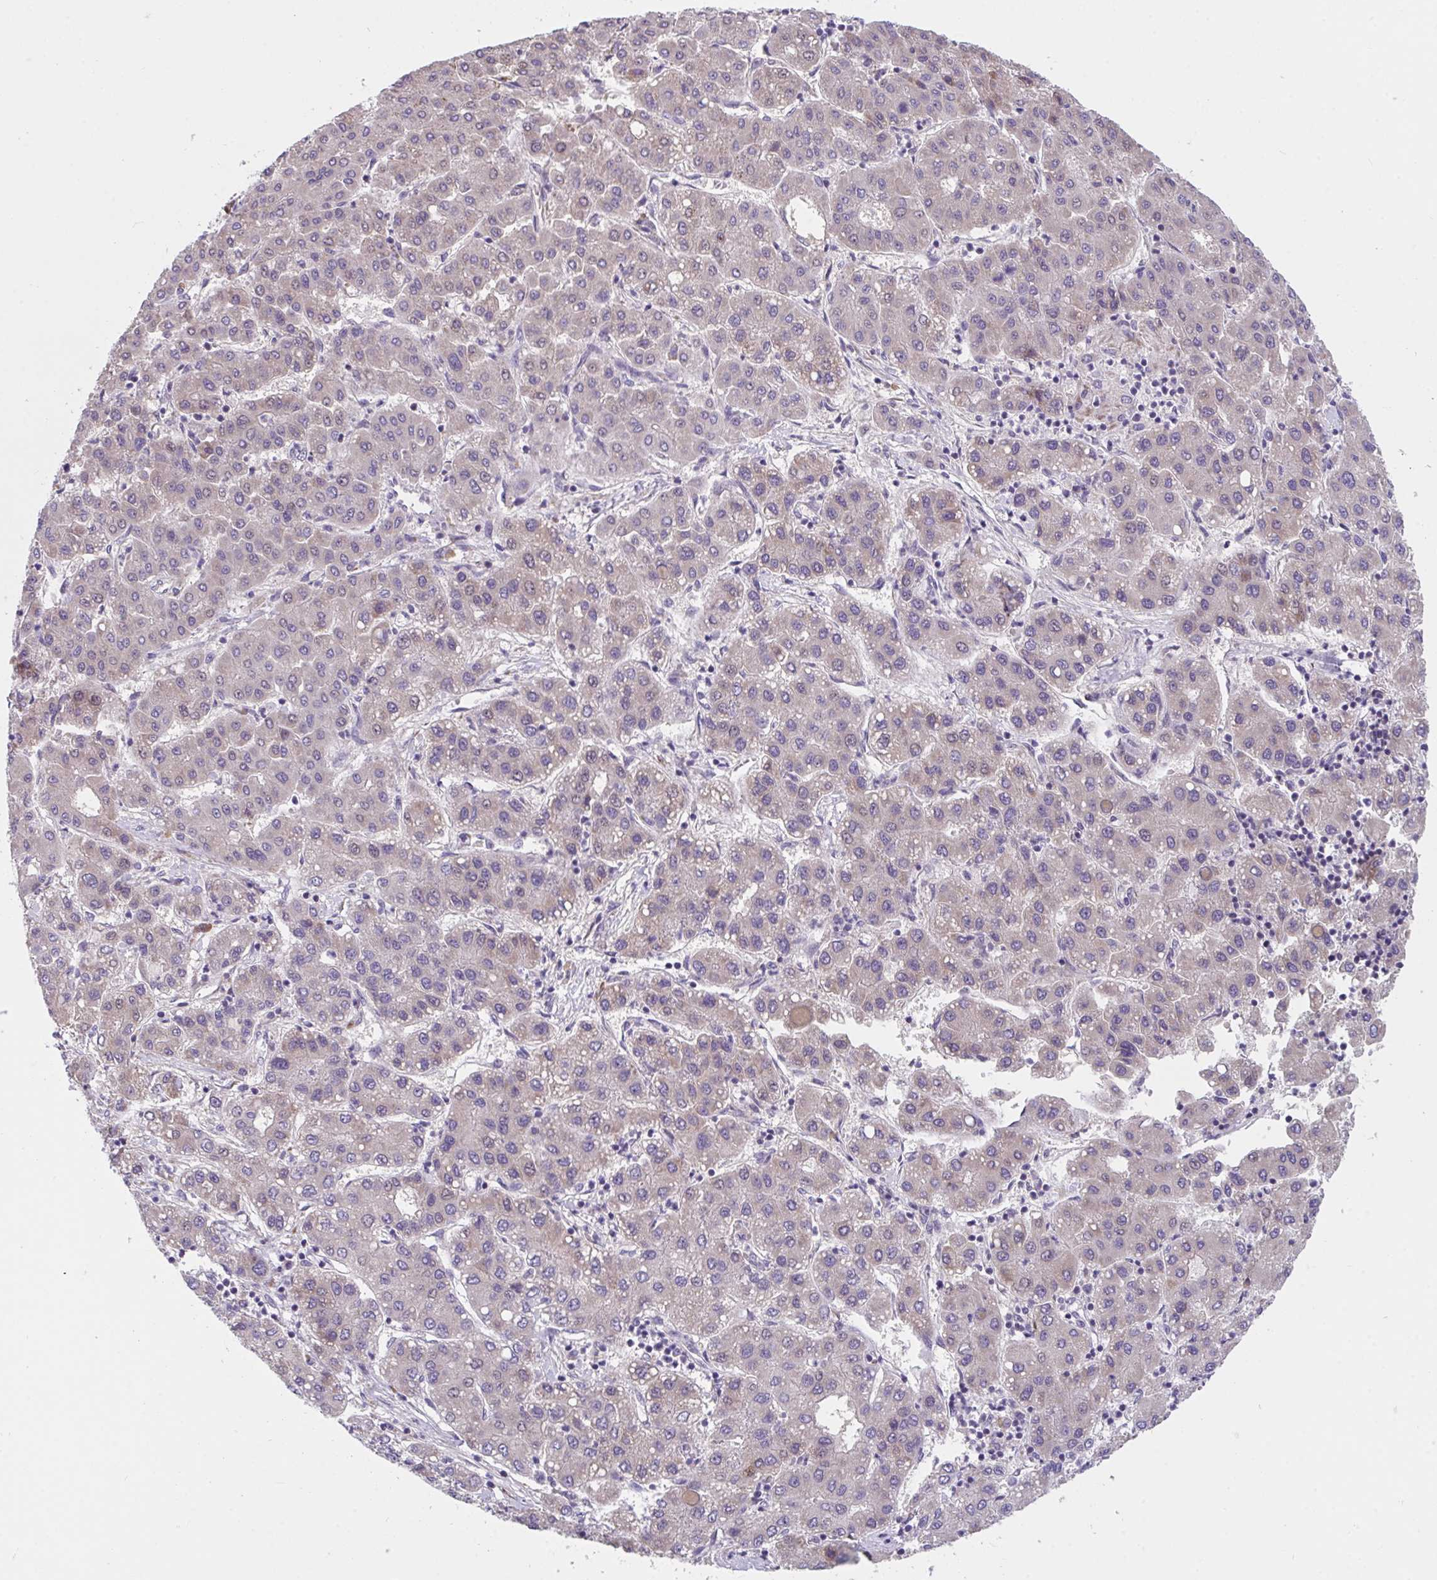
{"staining": {"intensity": "weak", "quantity": "<25%", "location": "cytoplasmic/membranous"}, "tissue": "liver cancer", "cell_type": "Tumor cells", "image_type": "cancer", "snomed": [{"axis": "morphology", "description": "Carcinoma, Hepatocellular, NOS"}, {"axis": "topography", "description": "Liver"}], "caption": "Tumor cells show no significant protein expression in liver hepatocellular carcinoma. (DAB immunohistochemistry, high magnification).", "gene": "SUSD4", "patient": {"sex": "male", "age": 65}}